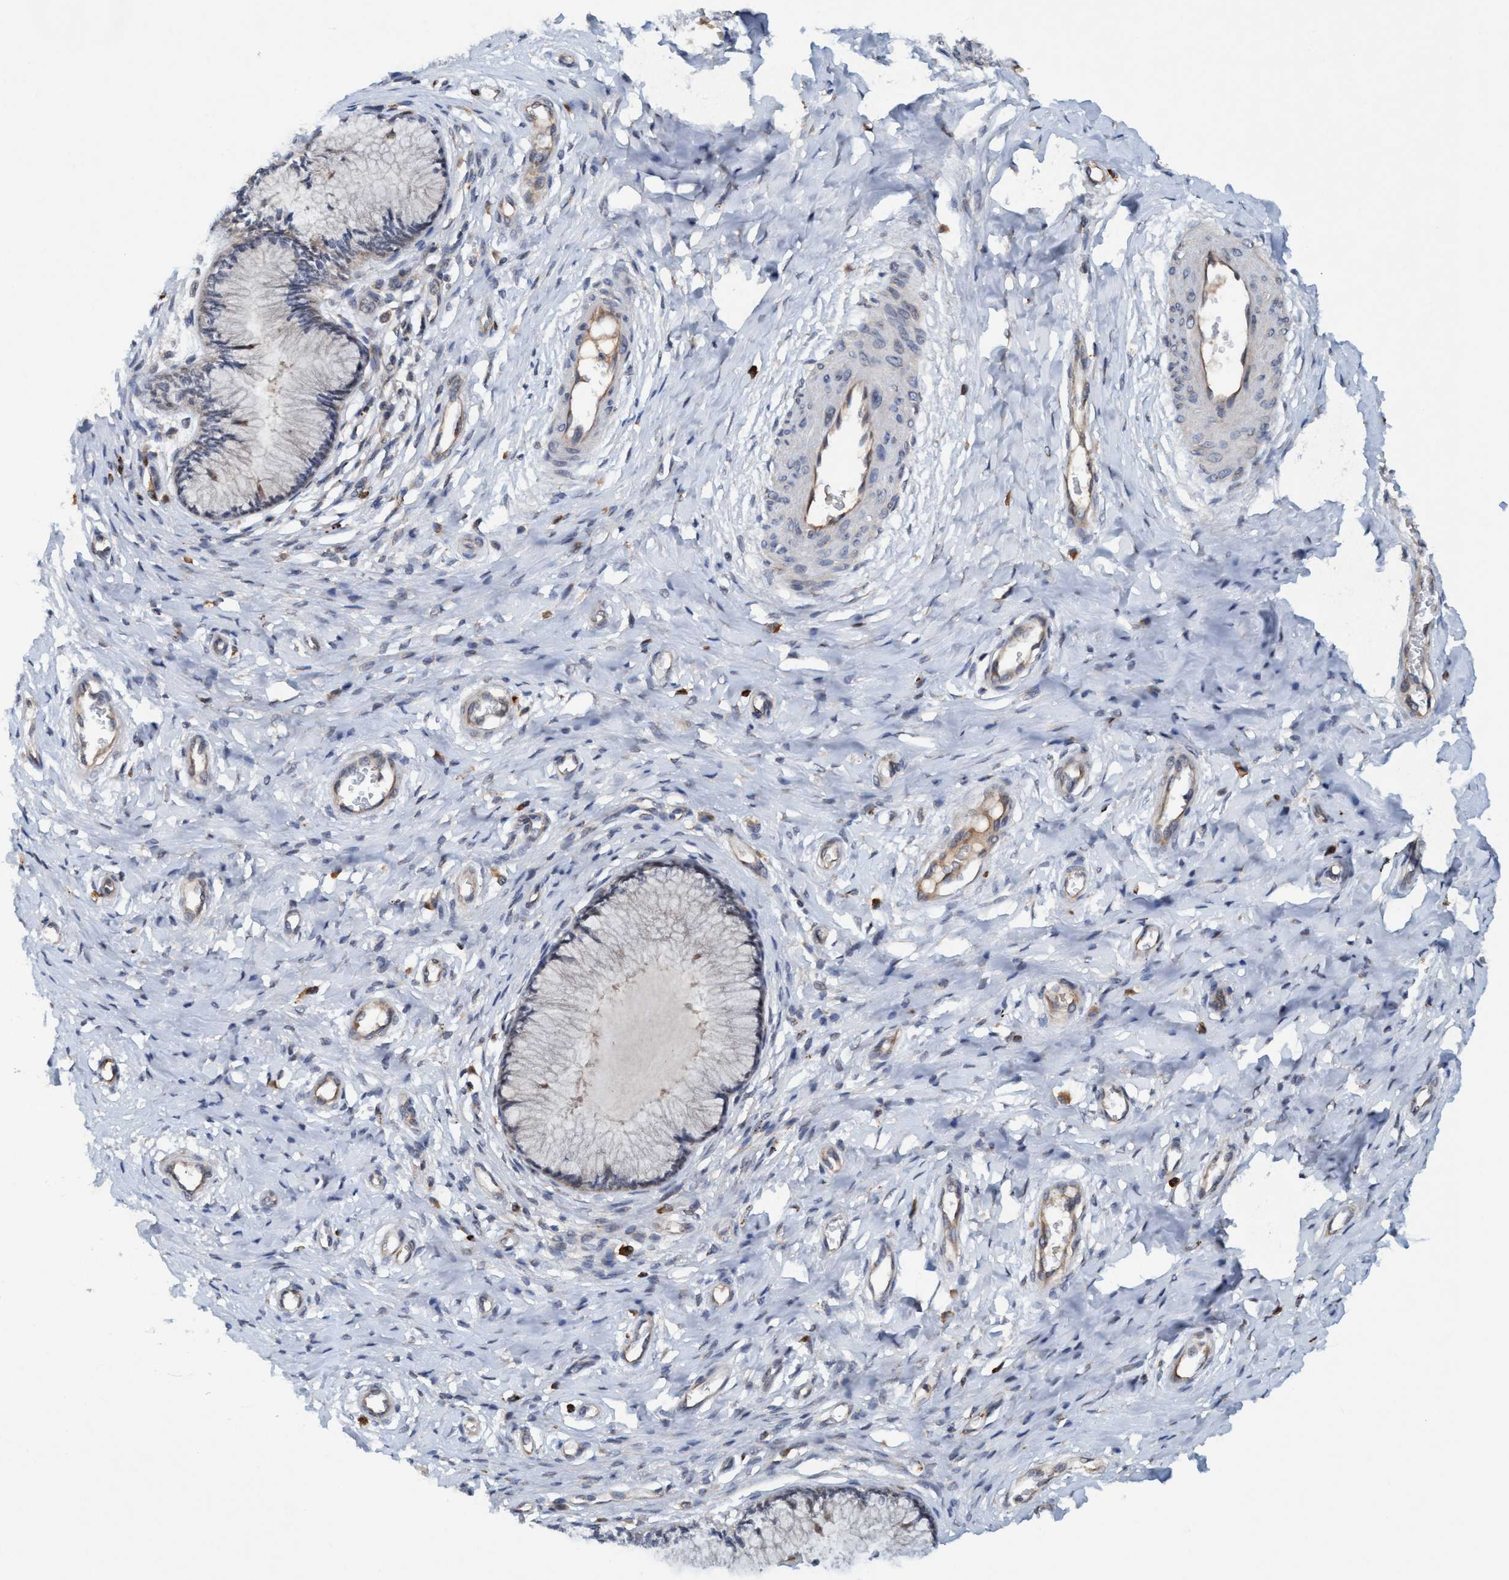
{"staining": {"intensity": "negative", "quantity": "none", "location": "none"}, "tissue": "cervix", "cell_type": "Glandular cells", "image_type": "normal", "snomed": [{"axis": "morphology", "description": "Normal tissue, NOS"}, {"axis": "topography", "description": "Cervix"}], "caption": "Human cervix stained for a protein using IHC reveals no expression in glandular cells.", "gene": "TRIM65", "patient": {"sex": "female", "age": 55}}